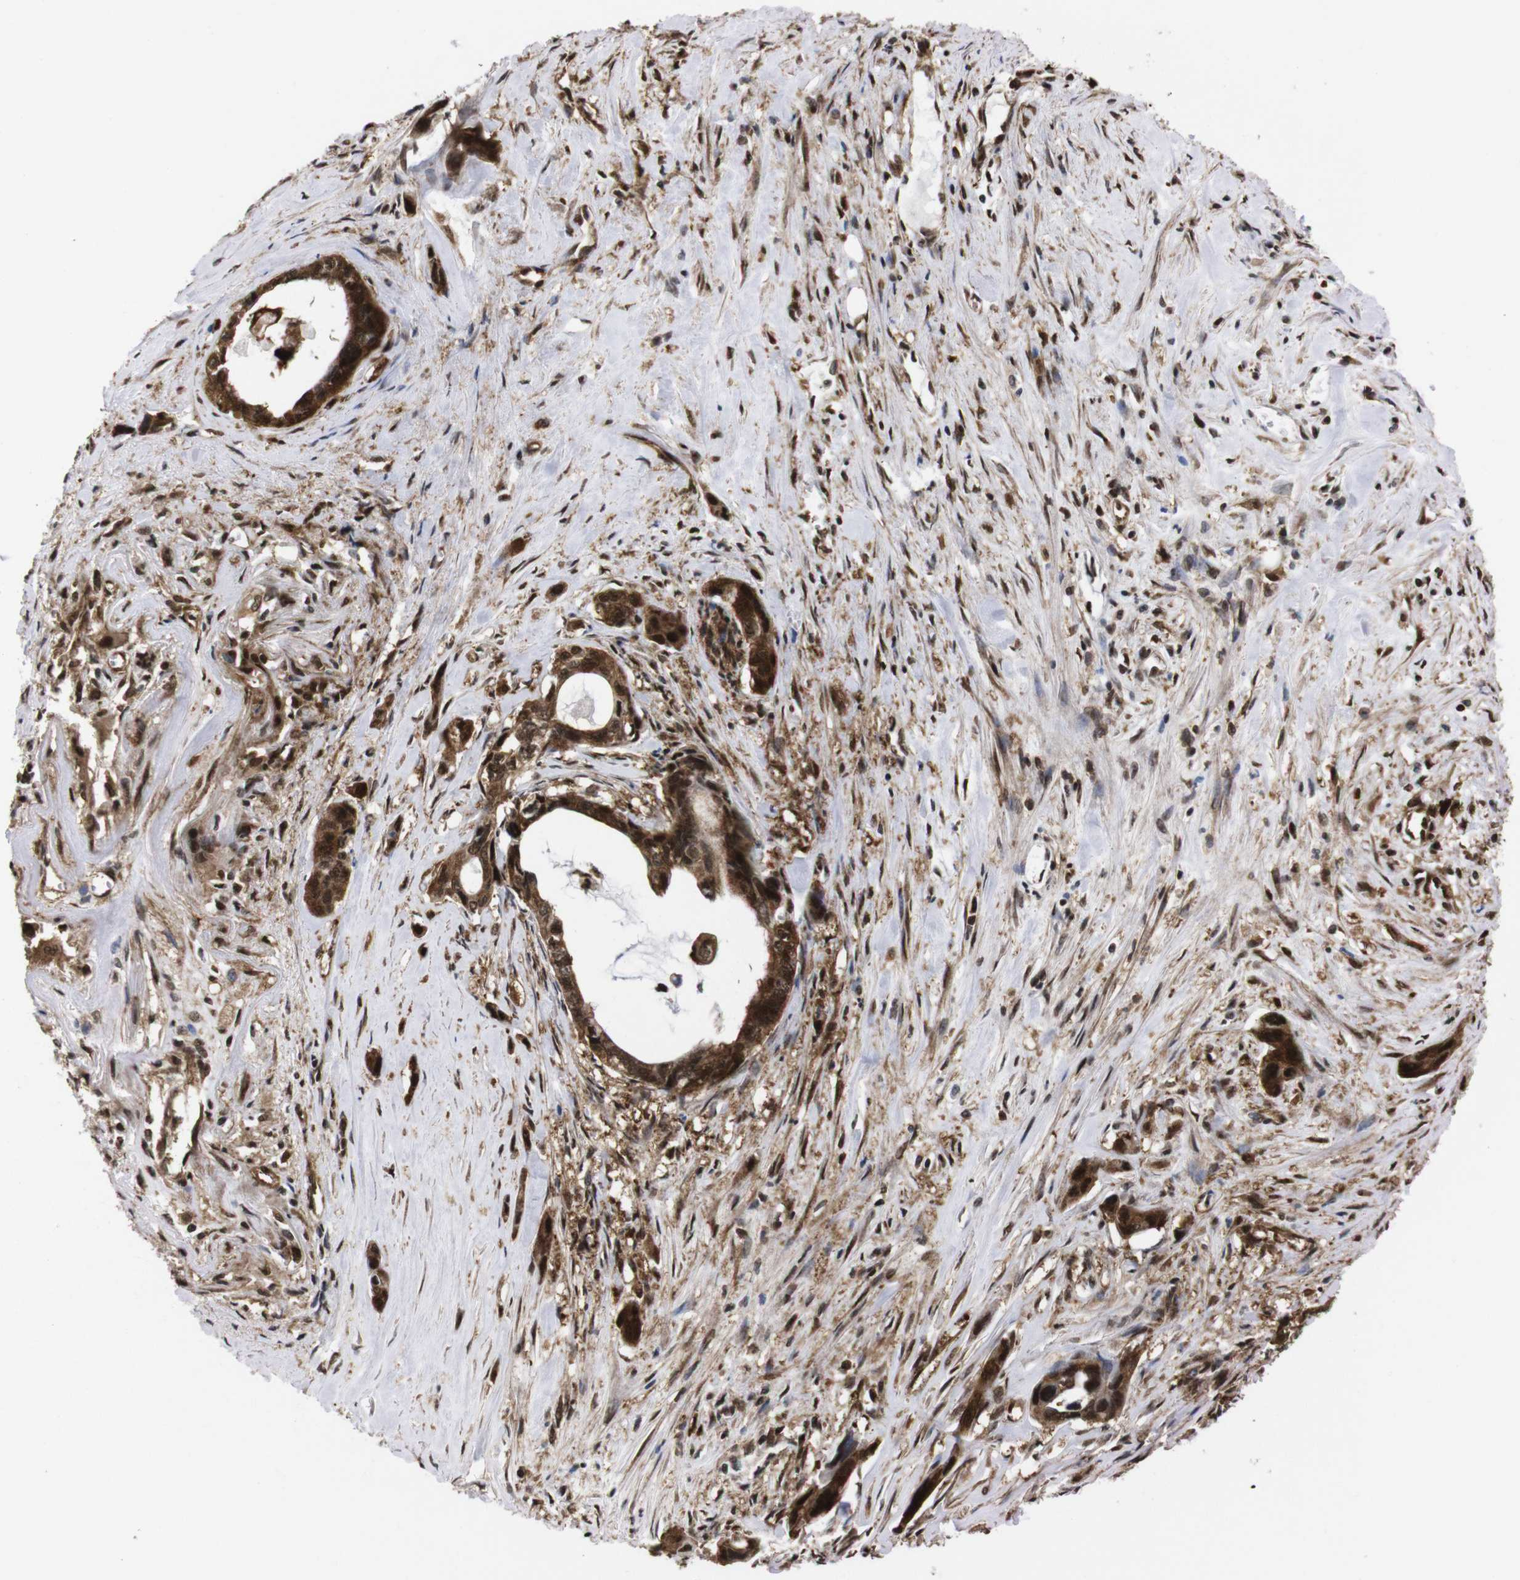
{"staining": {"intensity": "strong", "quantity": ">75%", "location": "cytoplasmic/membranous,nuclear"}, "tissue": "pancreatic cancer", "cell_type": "Tumor cells", "image_type": "cancer", "snomed": [{"axis": "morphology", "description": "Adenocarcinoma, NOS"}, {"axis": "topography", "description": "Pancreas"}], "caption": "Protein analysis of pancreatic adenocarcinoma tissue demonstrates strong cytoplasmic/membranous and nuclear staining in approximately >75% of tumor cells. Using DAB (3,3'-diaminobenzidine) (brown) and hematoxylin (blue) stains, captured at high magnification using brightfield microscopy.", "gene": "UBQLN2", "patient": {"sex": "male", "age": 73}}